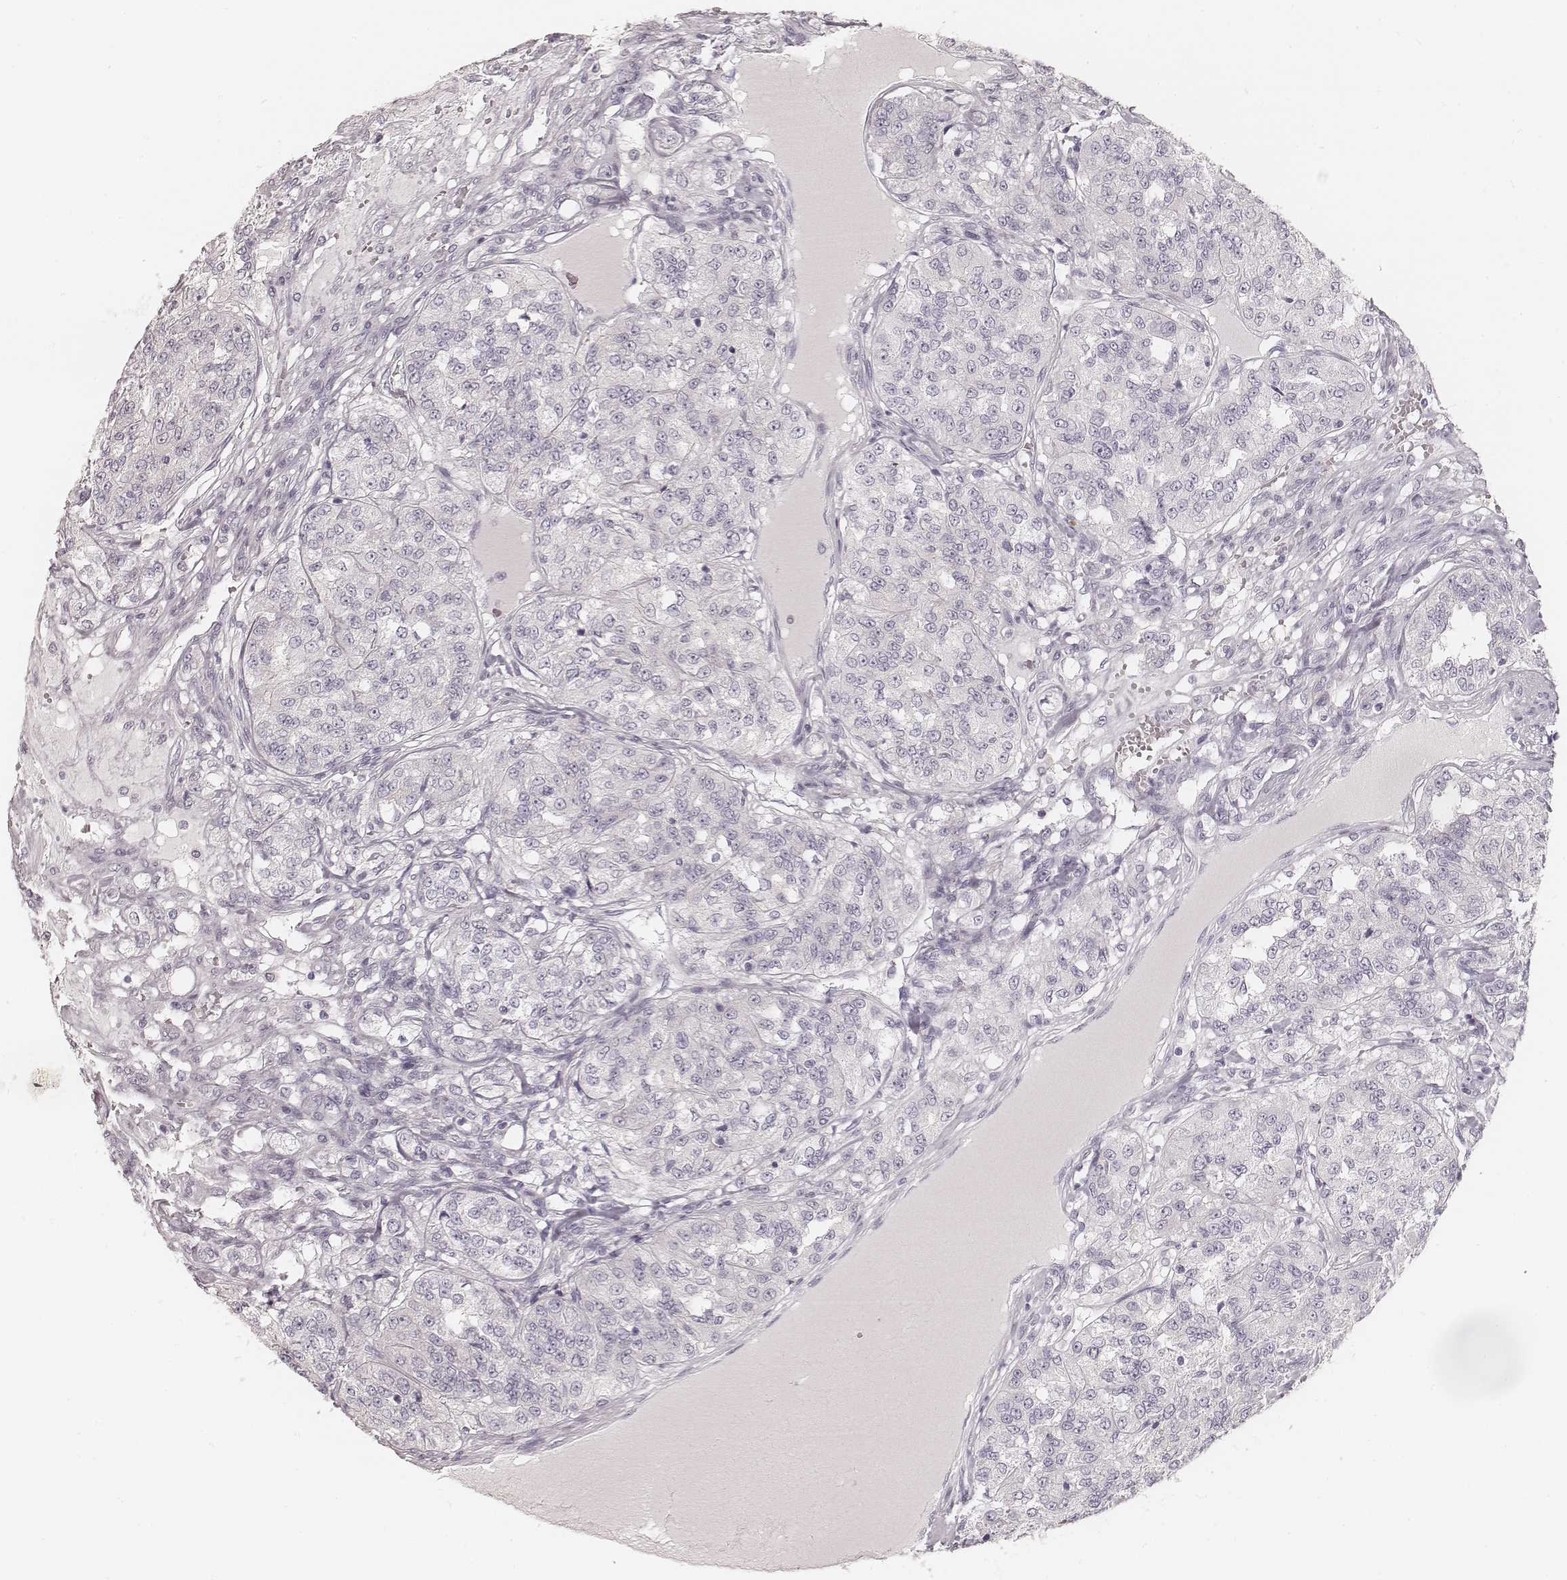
{"staining": {"intensity": "negative", "quantity": "none", "location": "none"}, "tissue": "renal cancer", "cell_type": "Tumor cells", "image_type": "cancer", "snomed": [{"axis": "morphology", "description": "Adenocarcinoma, NOS"}, {"axis": "topography", "description": "Kidney"}], "caption": "A micrograph of adenocarcinoma (renal) stained for a protein demonstrates no brown staining in tumor cells.", "gene": "HNF4G", "patient": {"sex": "female", "age": 63}}